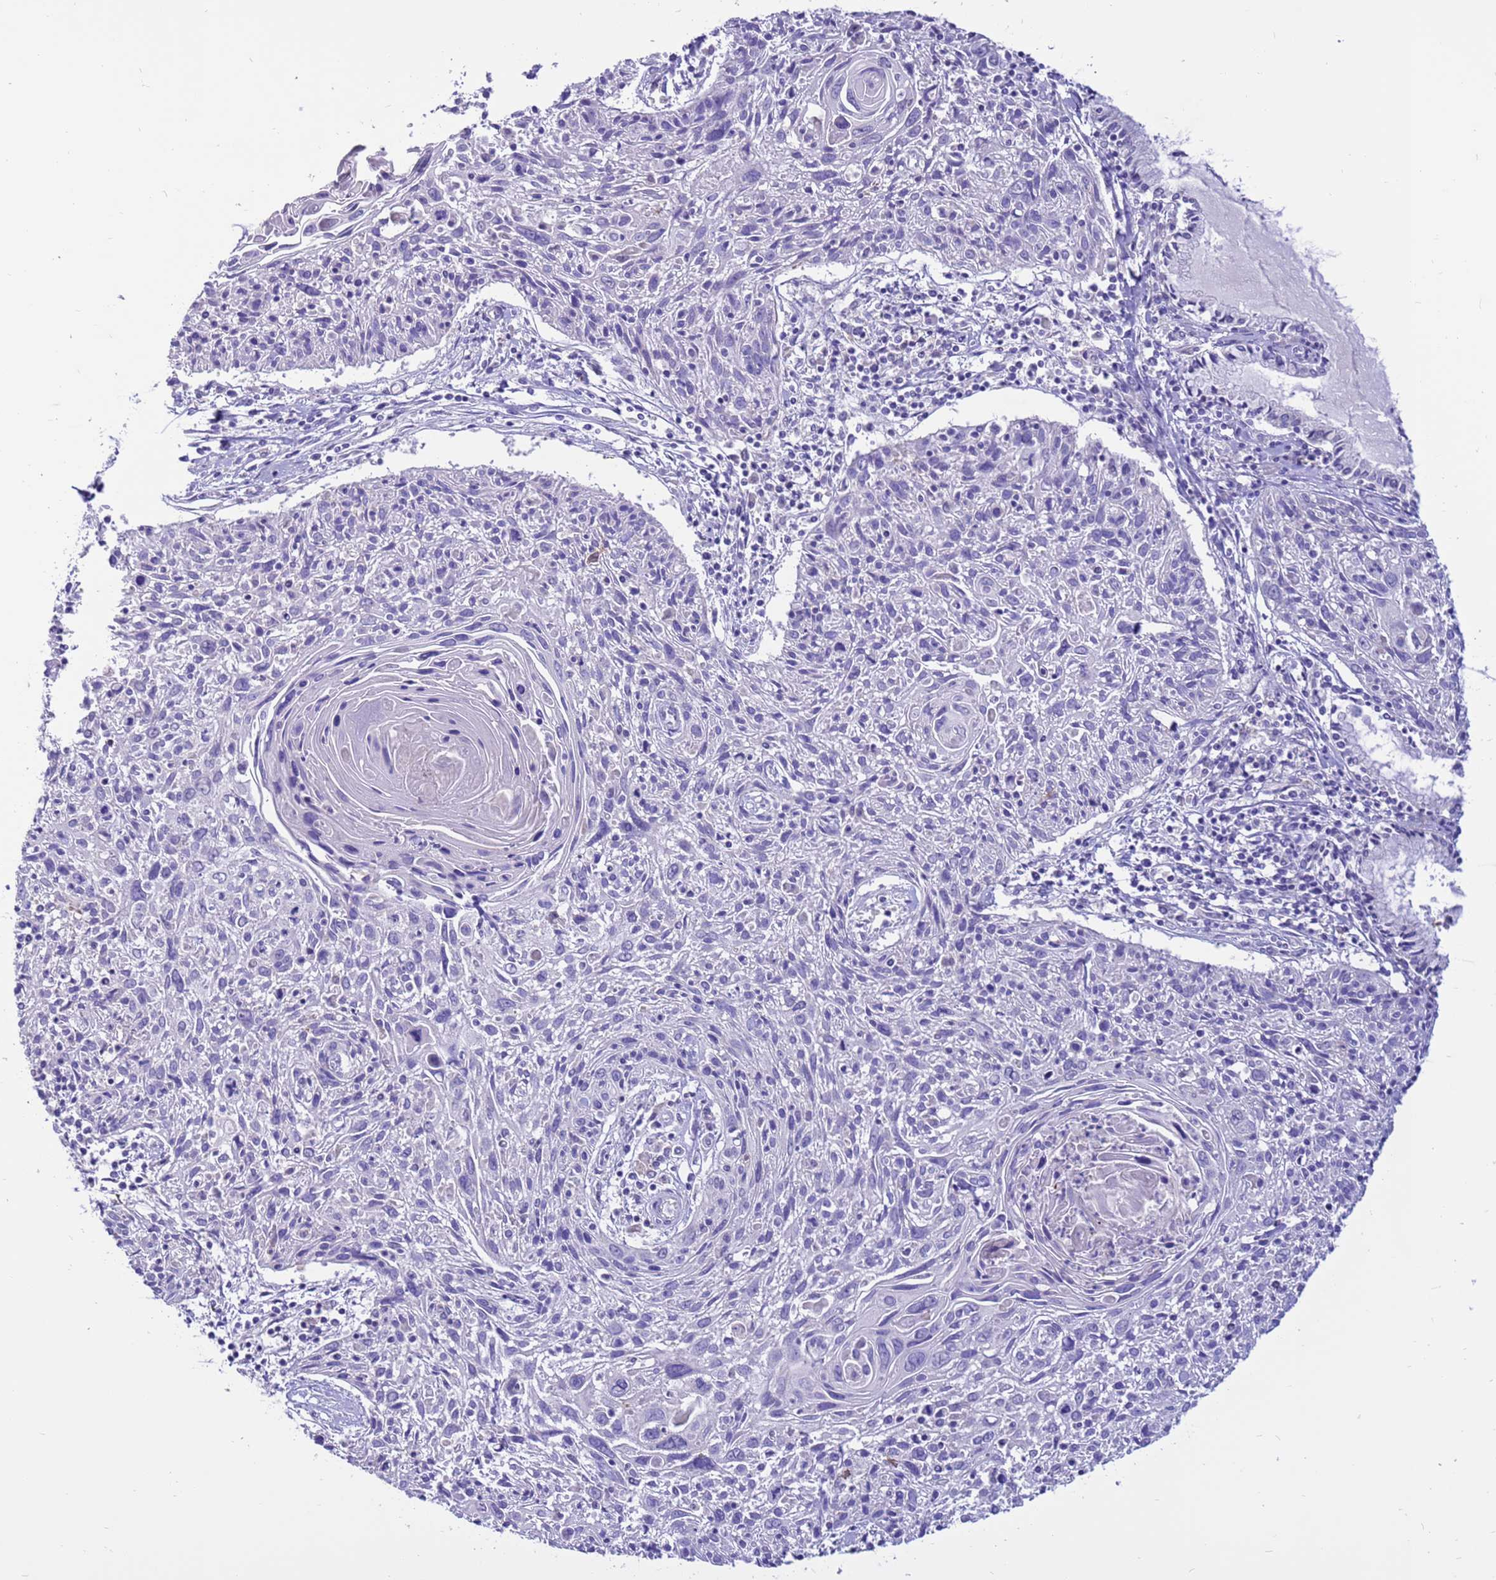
{"staining": {"intensity": "negative", "quantity": "none", "location": "none"}, "tissue": "cervical cancer", "cell_type": "Tumor cells", "image_type": "cancer", "snomed": [{"axis": "morphology", "description": "Squamous cell carcinoma, NOS"}, {"axis": "topography", "description": "Cervix"}], "caption": "Tumor cells show no significant expression in cervical squamous cell carcinoma. (Brightfield microscopy of DAB (3,3'-diaminobenzidine) IHC at high magnification).", "gene": "PDE10A", "patient": {"sex": "female", "age": 51}}